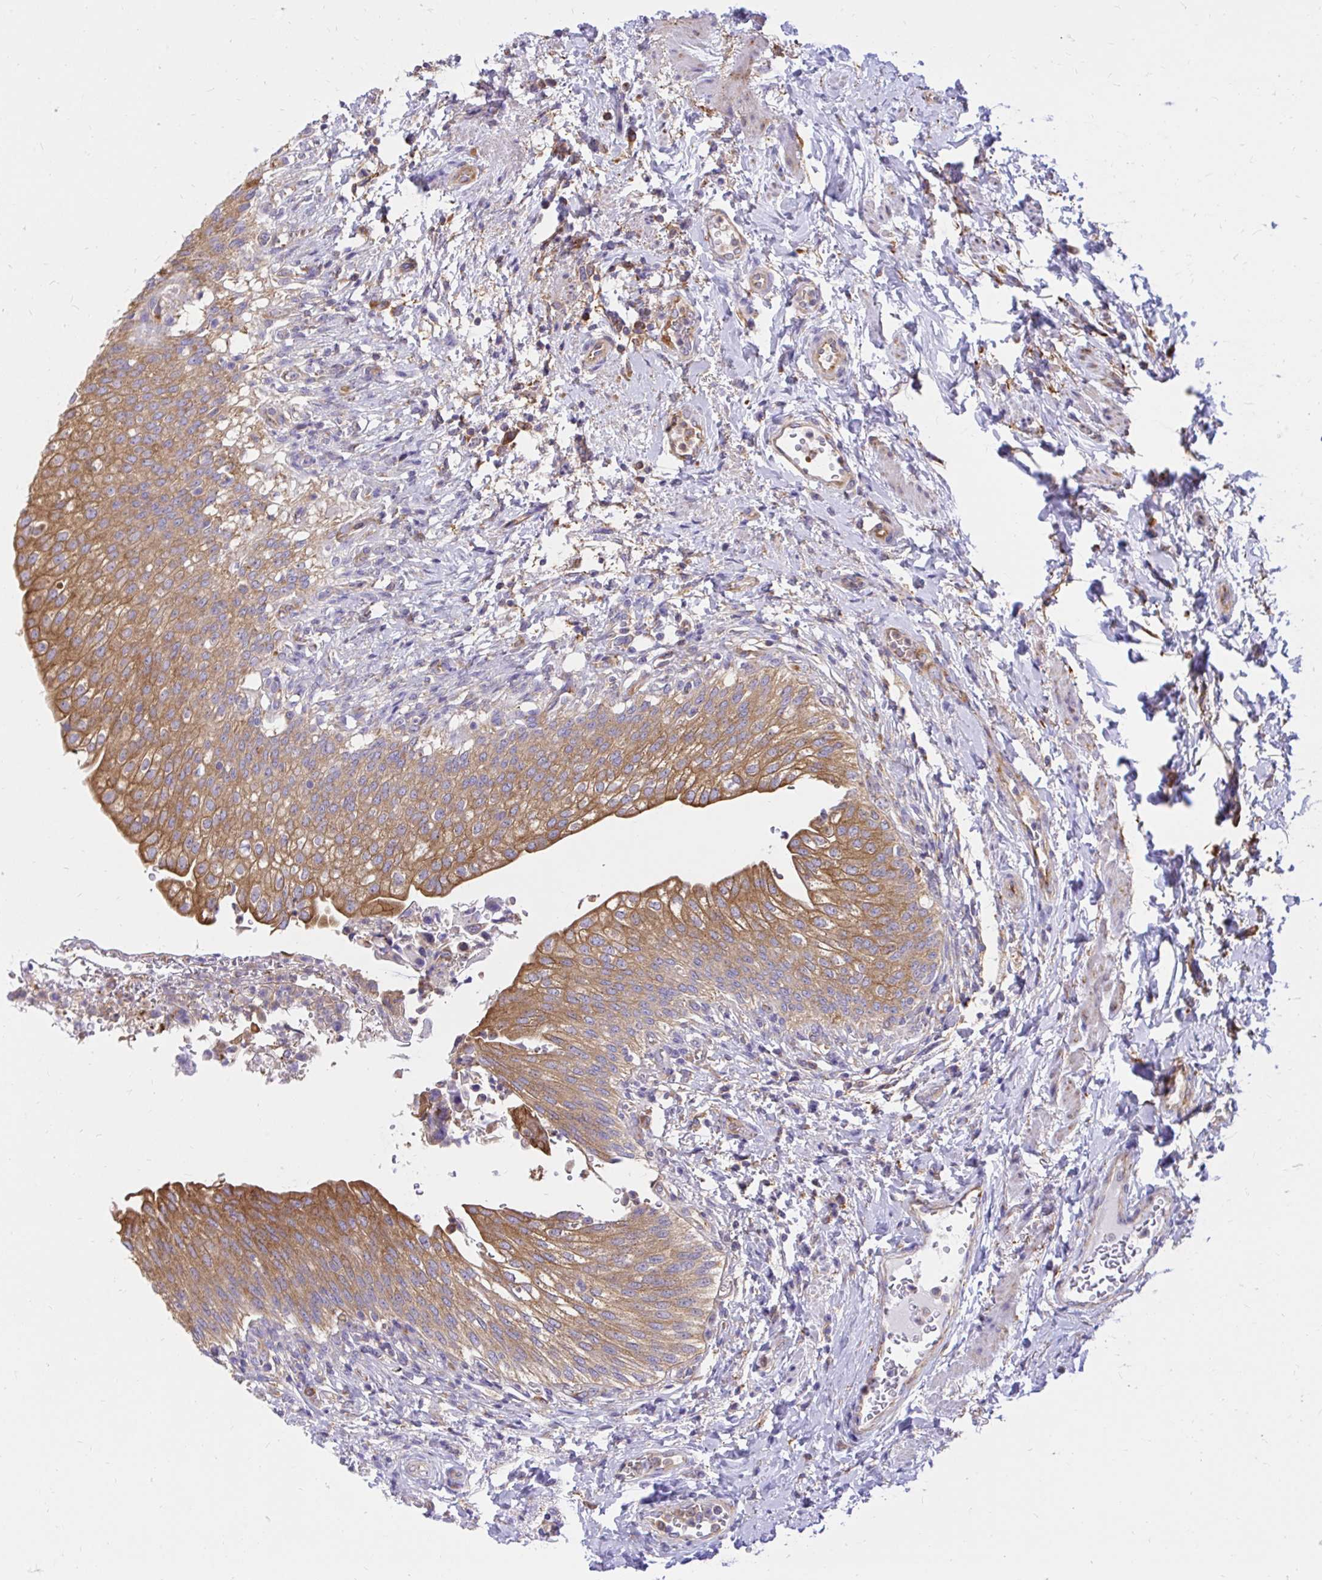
{"staining": {"intensity": "moderate", "quantity": ">75%", "location": "cytoplasmic/membranous"}, "tissue": "urinary bladder", "cell_type": "Urothelial cells", "image_type": "normal", "snomed": [{"axis": "morphology", "description": "Normal tissue, NOS"}, {"axis": "topography", "description": "Urinary bladder"}, {"axis": "topography", "description": "Peripheral nerve tissue"}], "caption": "Urinary bladder stained with DAB (3,3'-diaminobenzidine) IHC displays medium levels of moderate cytoplasmic/membranous expression in approximately >75% of urothelial cells. (DAB IHC, brown staining for protein, blue staining for nuclei).", "gene": "ABCB10", "patient": {"sex": "female", "age": 60}}